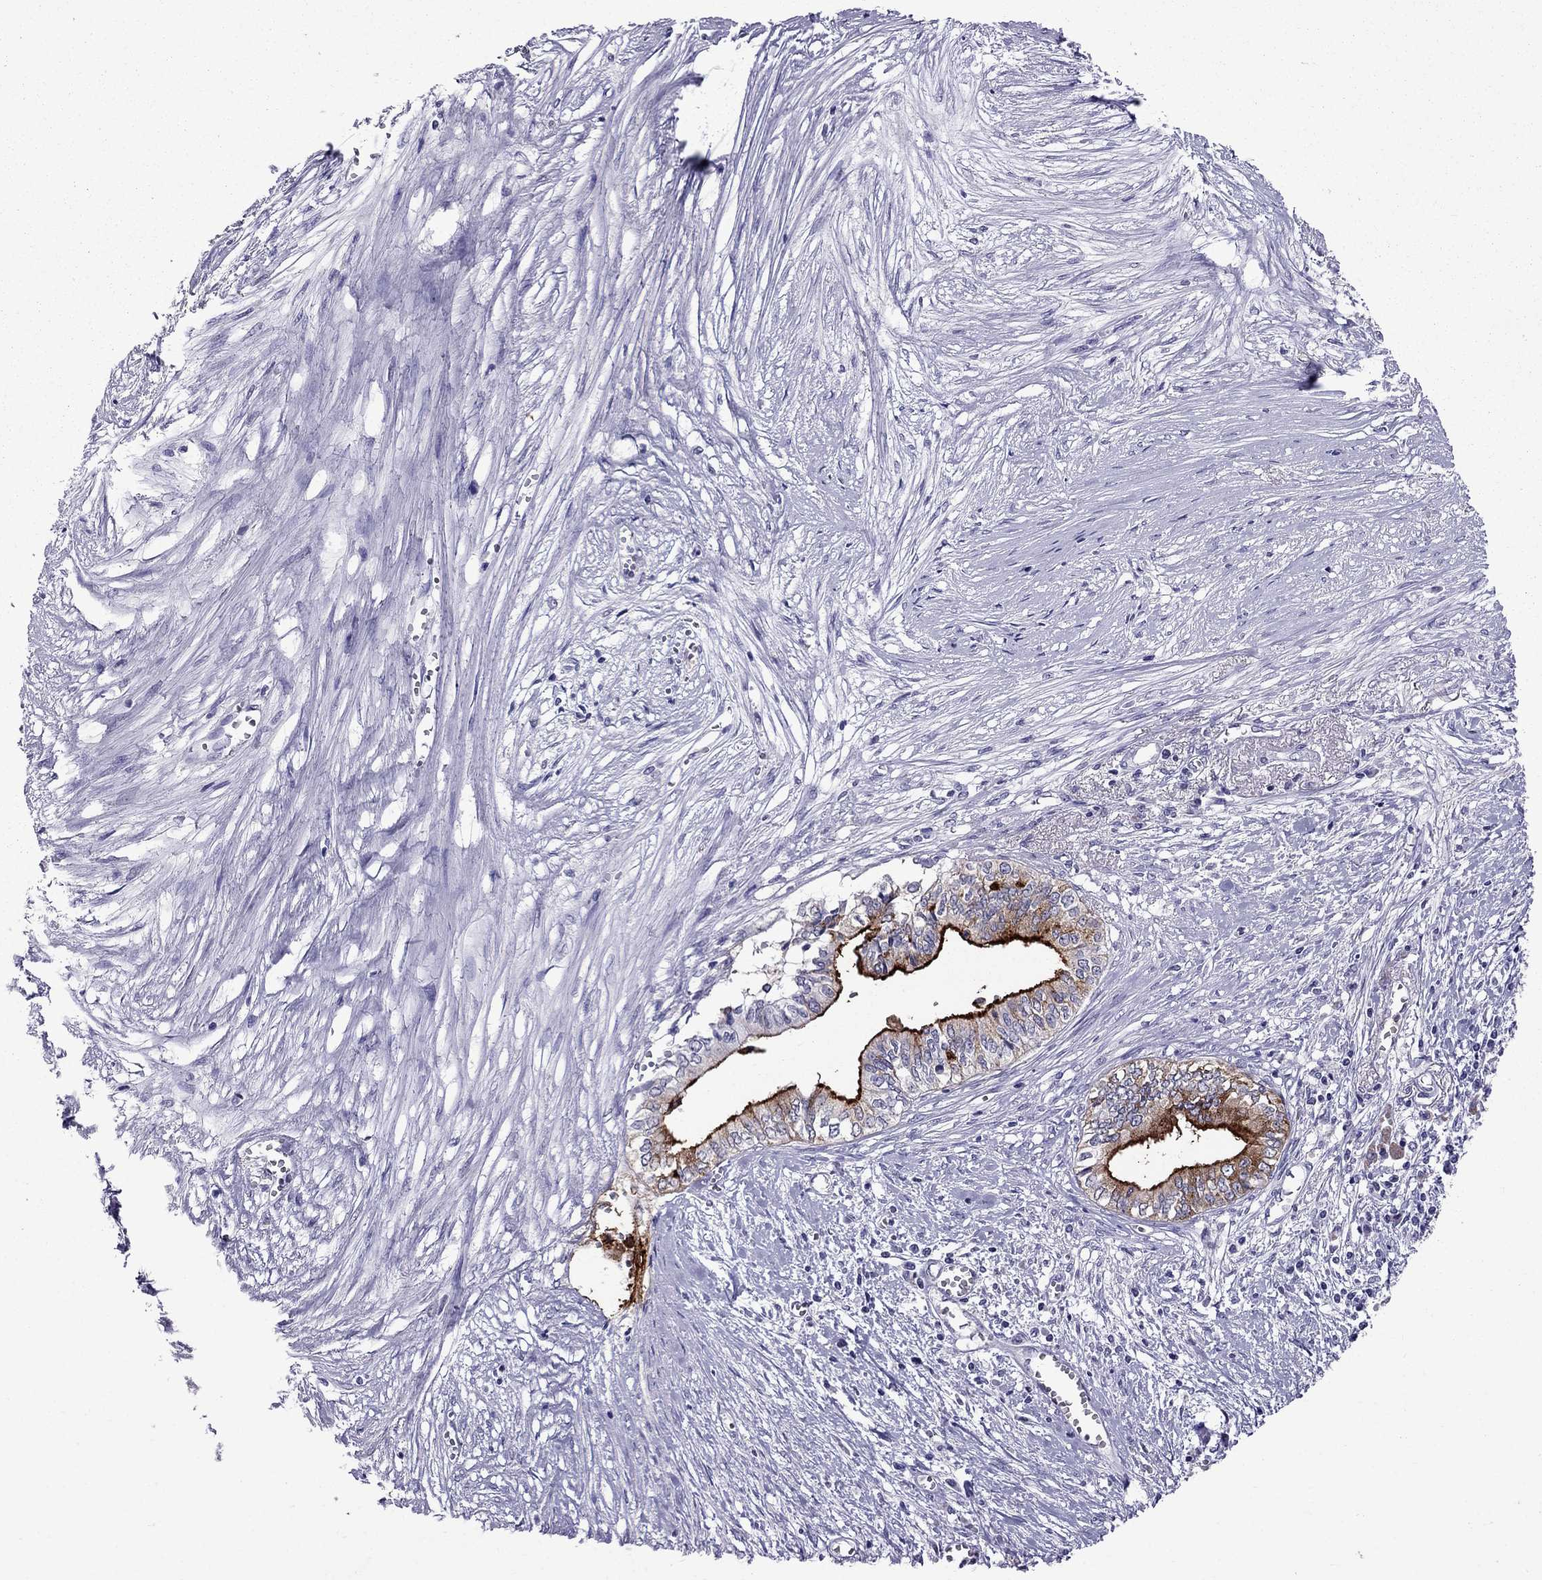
{"staining": {"intensity": "strong", "quantity": "25%-75%", "location": "cytoplasmic/membranous"}, "tissue": "pancreatic cancer", "cell_type": "Tumor cells", "image_type": "cancer", "snomed": [{"axis": "morphology", "description": "Adenocarcinoma, NOS"}, {"axis": "topography", "description": "Pancreas"}], "caption": "Human adenocarcinoma (pancreatic) stained with a protein marker demonstrates strong staining in tumor cells.", "gene": "OLFM4", "patient": {"sex": "female", "age": 61}}